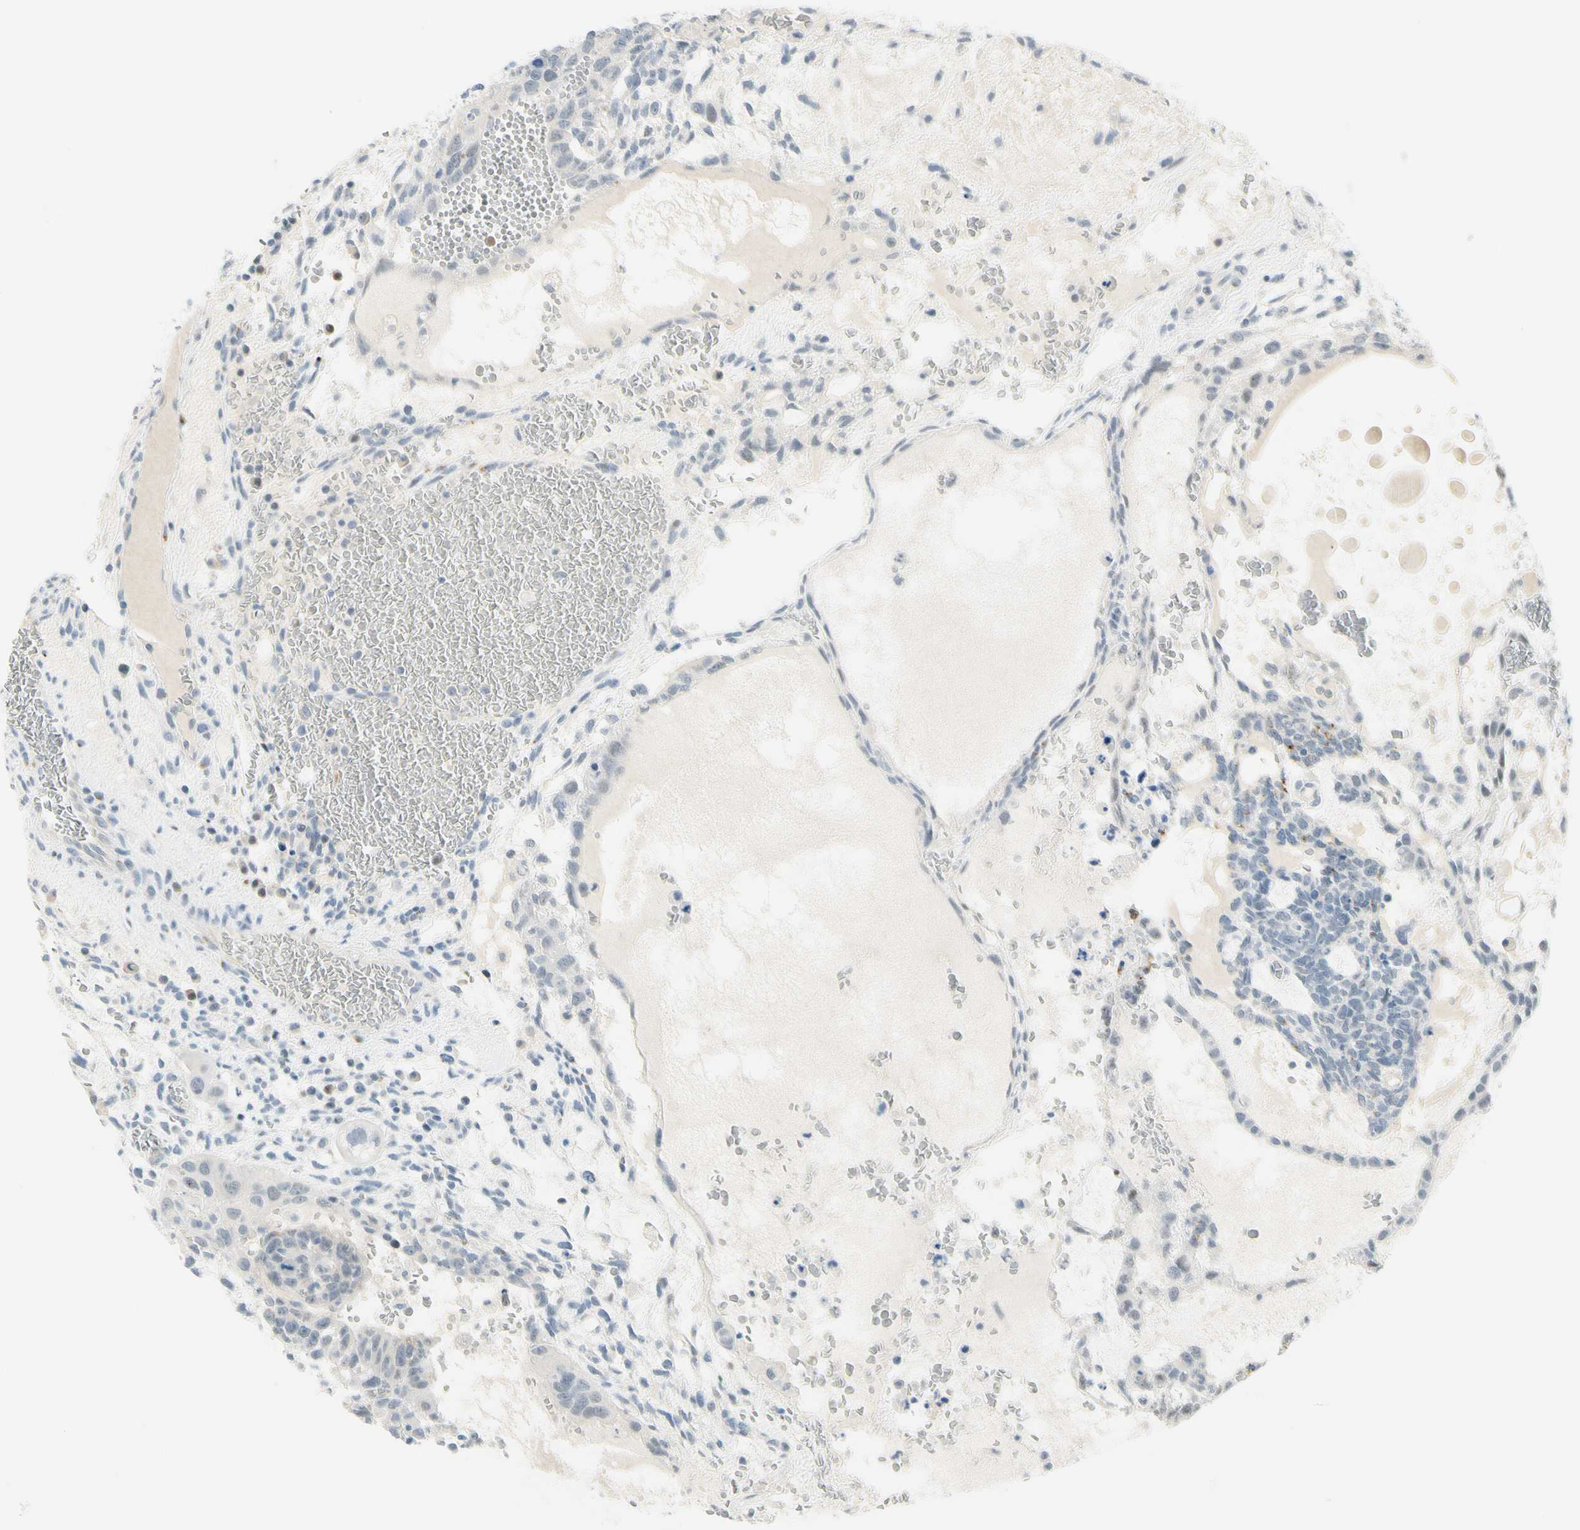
{"staining": {"intensity": "negative", "quantity": "none", "location": "none"}, "tissue": "testis cancer", "cell_type": "Tumor cells", "image_type": "cancer", "snomed": [{"axis": "morphology", "description": "Seminoma, NOS"}, {"axis": "morphology", "description": "Carcinoma, Embryonal, NOS"}, {"axis": "topography", "description": "Testis"}], "caption": "An immunohistochemistry (IHC) image of testis seminoma is shown. There is no staining in tumor cells of testis seminoma. (Brightfield microscopy of DAB (3,3'-diaminobenzidine) immunohistochemistry (IHC) at high magnification).", "gene": "B4GALNT1", "patient": {"sex": "male", "age": 52}}